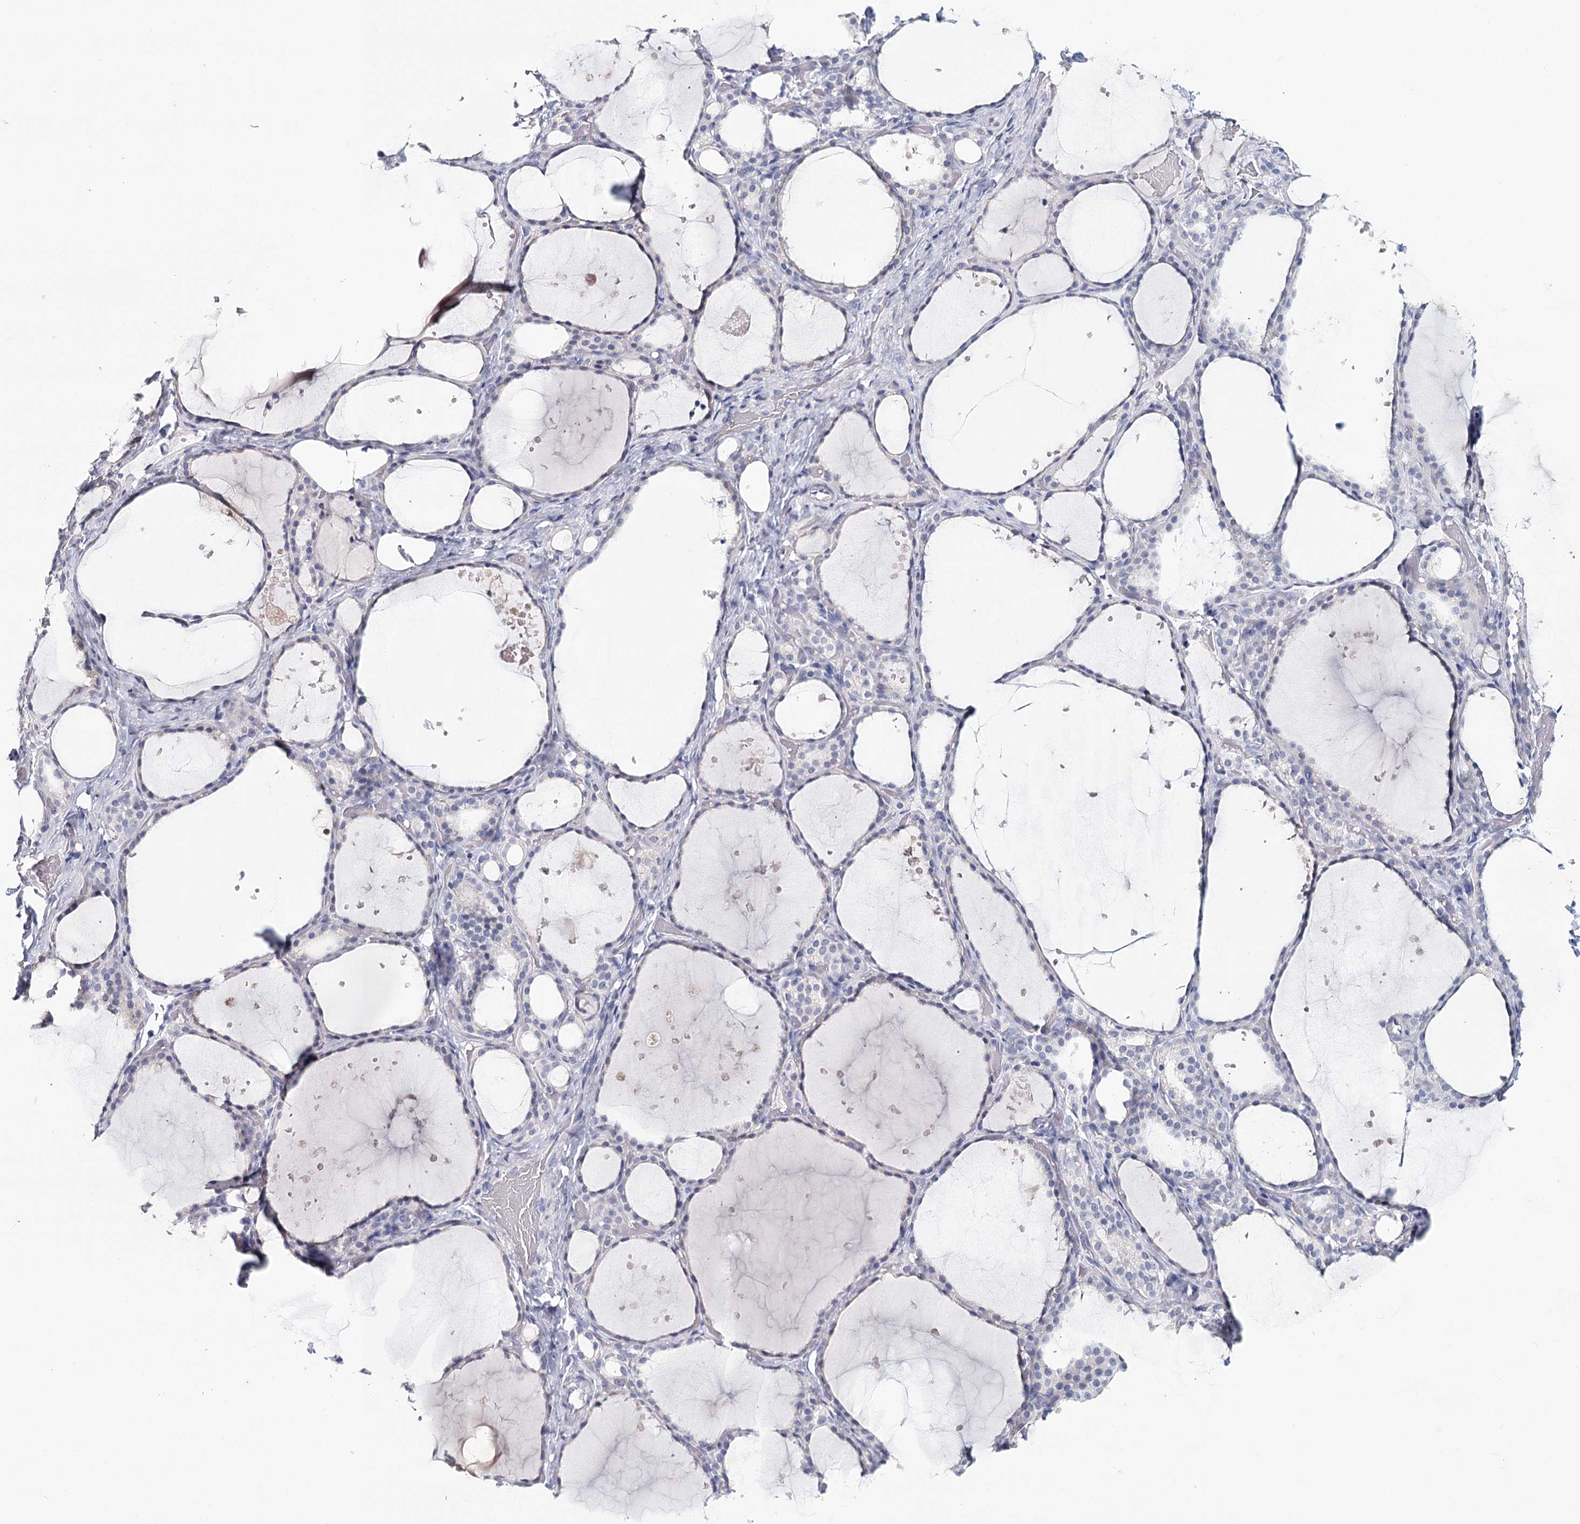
{"staining": {"intensity": "negative", "quantity": "none", "location": "none"}, "tissue": "thyroid gland", "cell_type": "Glandular cells", "image_type": "normal", "snomed": [{"axis": "morphology", "description": "Normal tissue, NOS"}, {"axis": "topography", "description": "Thyroid gland"}], "caption": "High power microscopy image of an IHC photomicrograph of benign thyroid gland, revealing no significant expression in glandular cells.", "gene": "HSPA4L", "patient": {"sex": "female", "age": 44}}